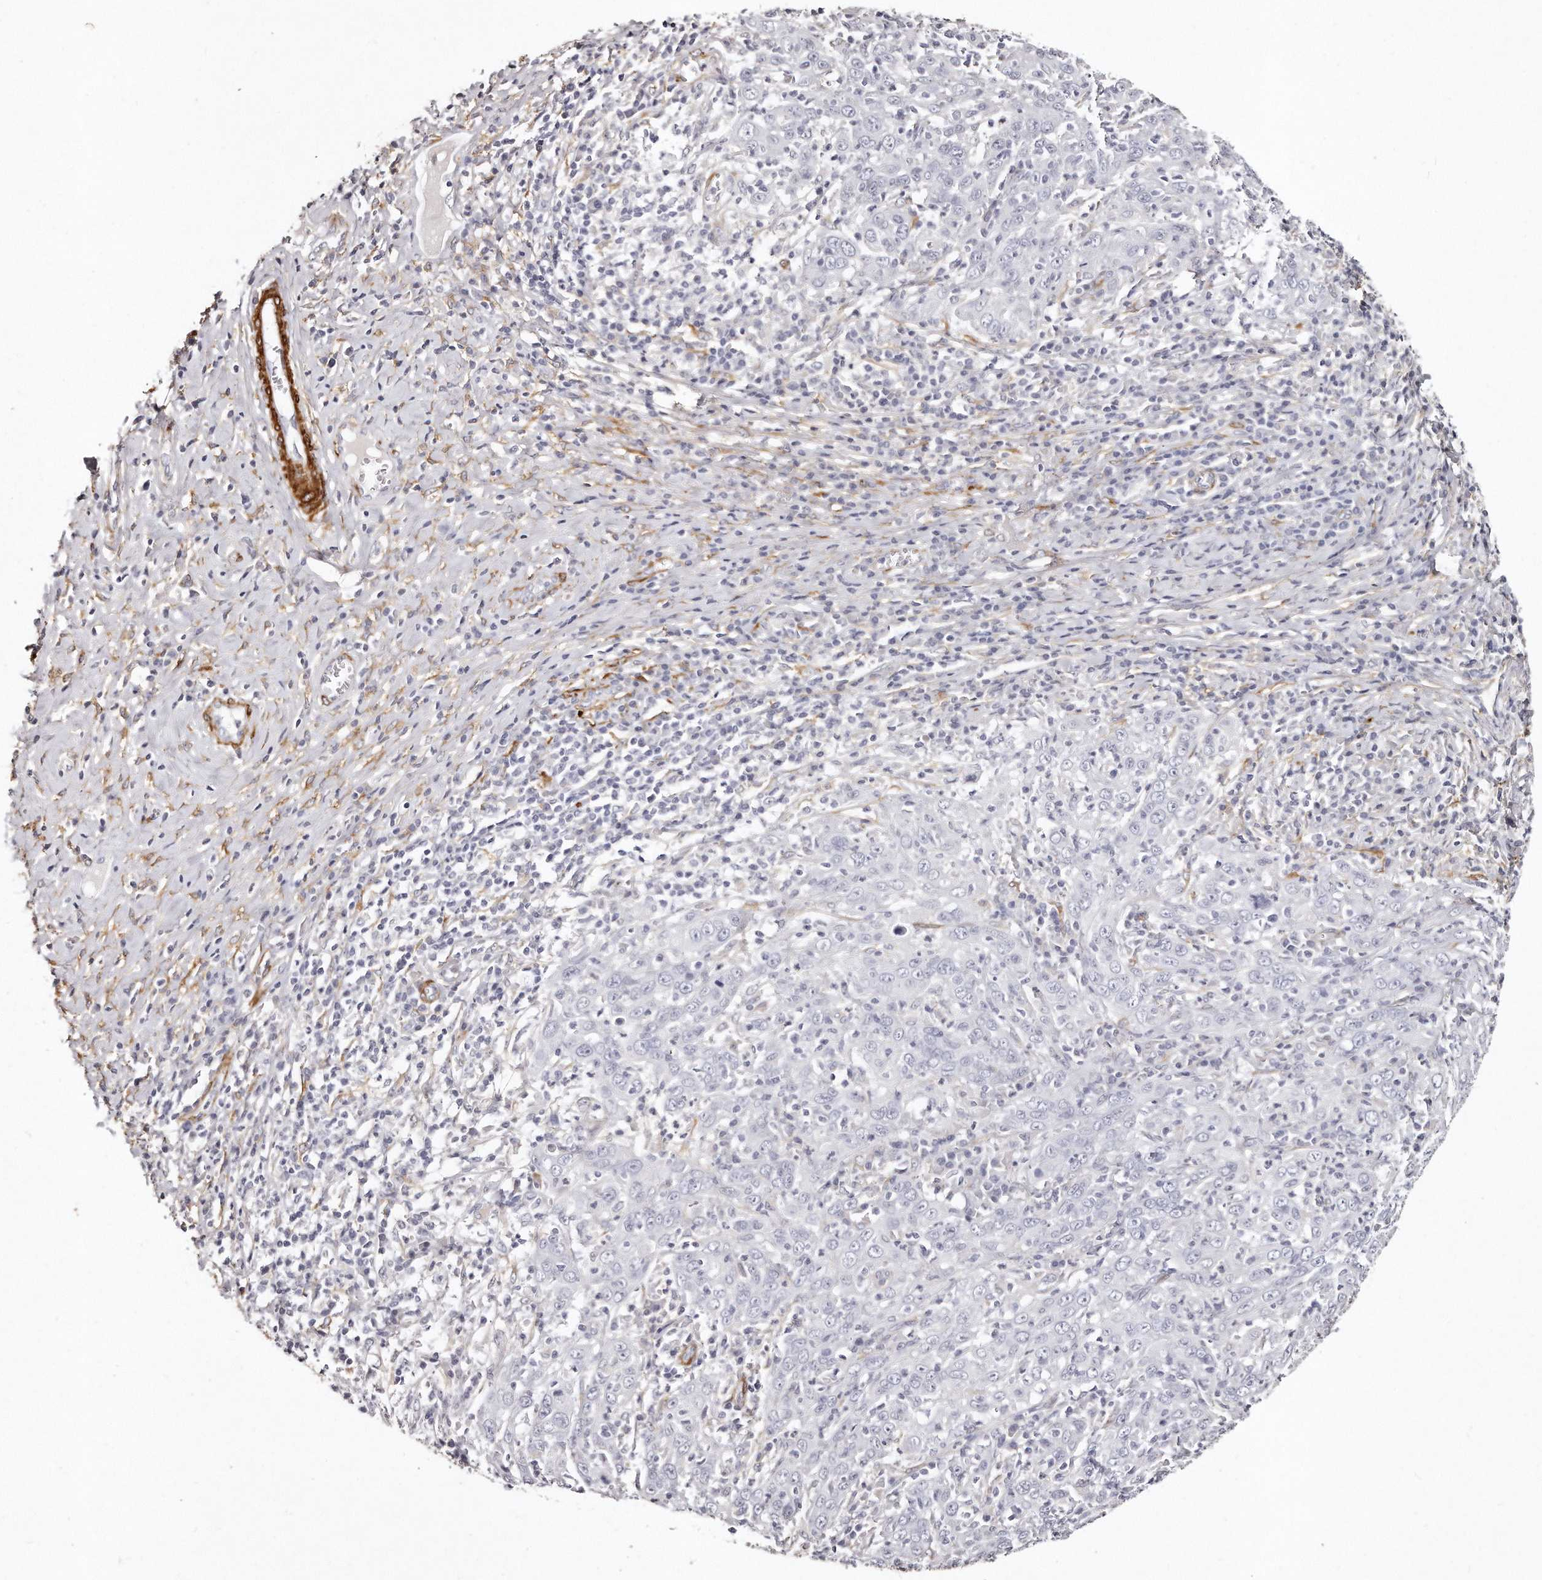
{"staining": {"intensity": "negative", "quantity": "none", "location": "none"}, "tissue": "cervical cancer", "cell_type": "Tumor cells", "image_type": "cancer", "snomed": [{"axis": "morphology", "description": "Squamous cell carcinoma, NOS"}, {"axis": "topography", "description": "Cervix"}], "caption": "Immunohistochemistry (IHC) of cervical cancer demonstrates no positivity in tumor cells.", "gene": "LMOD1", "patient": {"sex": "female", "age": 46}}